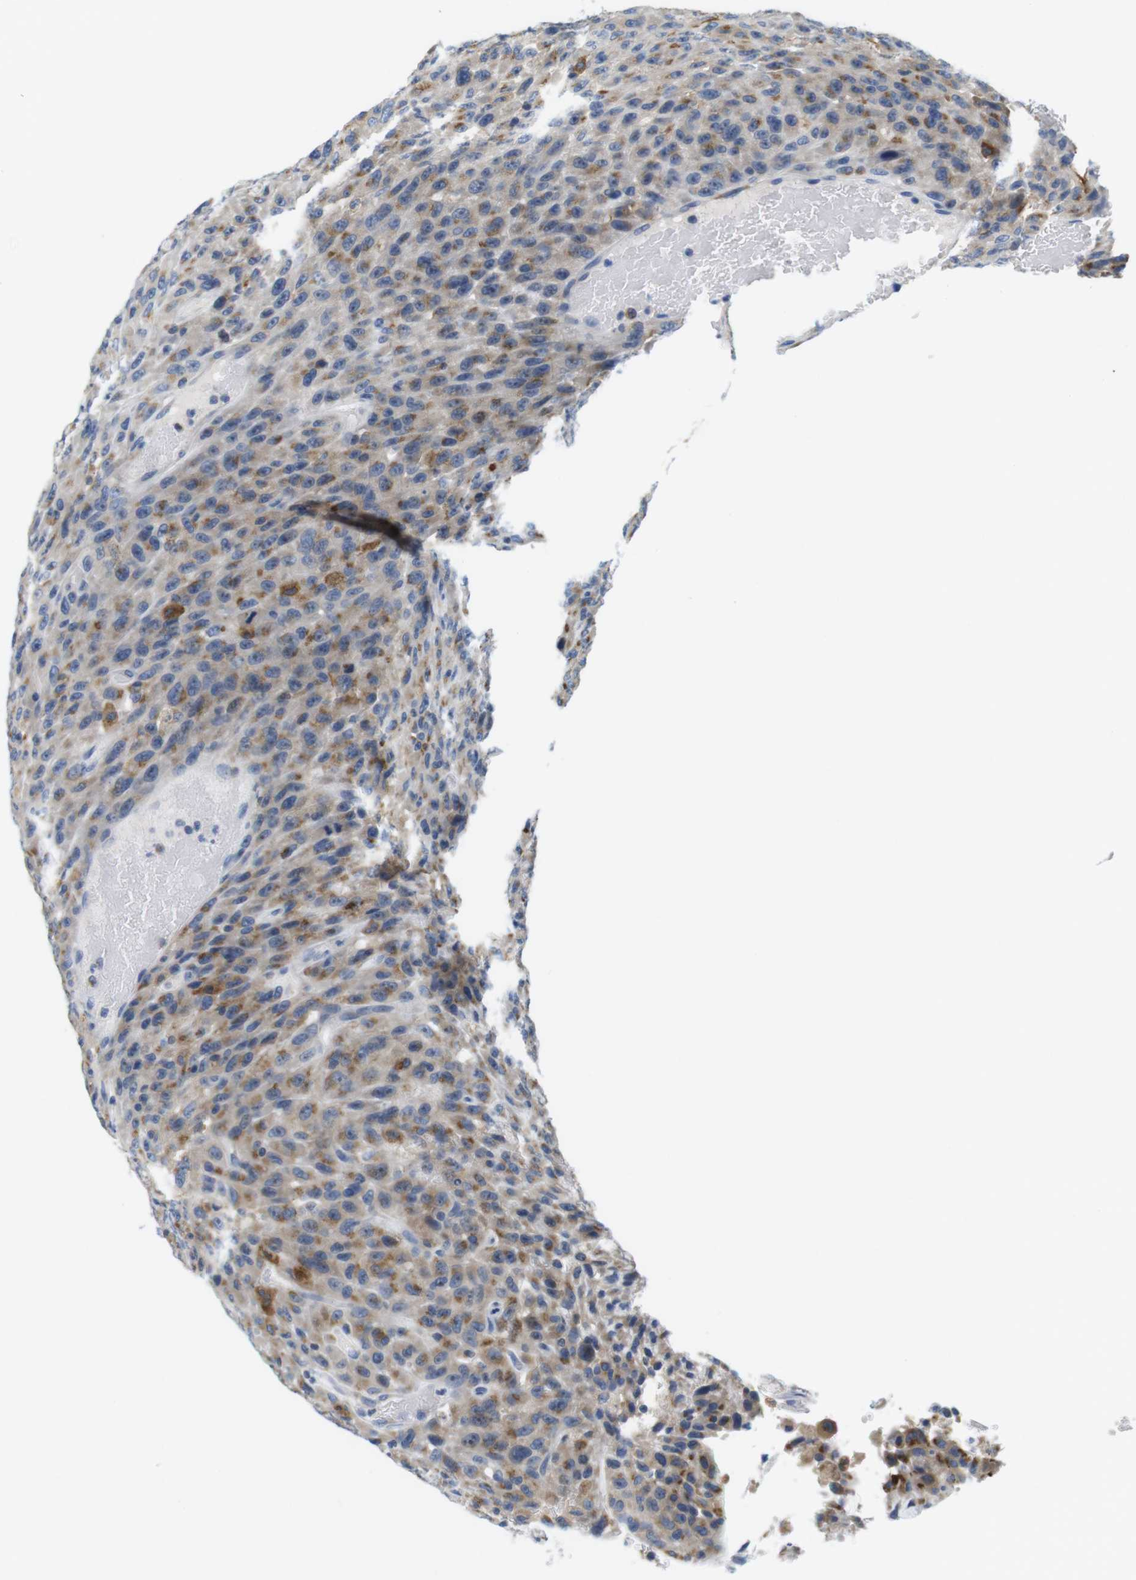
{"staining": {"intensity": "moderate", "quantity": ">75%", "location": "cytoplasmic/membranous"}, "tissue": "urothelial cancer", "cell_type": "Tumor cells", "image_type": "cancer", "snomed": [{"axis": "morphology", "description": "Urothelial carcinoma, High grade"}, {"axis": "topography", "description": "Urinary bladder"}], "caption": "There is medium levels of moderate cytoplasmic/membranous staining in tumor cells of urothelial carcinoma (high-grade), as demonstrated by immunohistochemical staining (brown color).", "gene": "CNGA2", "patient": {"sex": "male", "age": 66}}